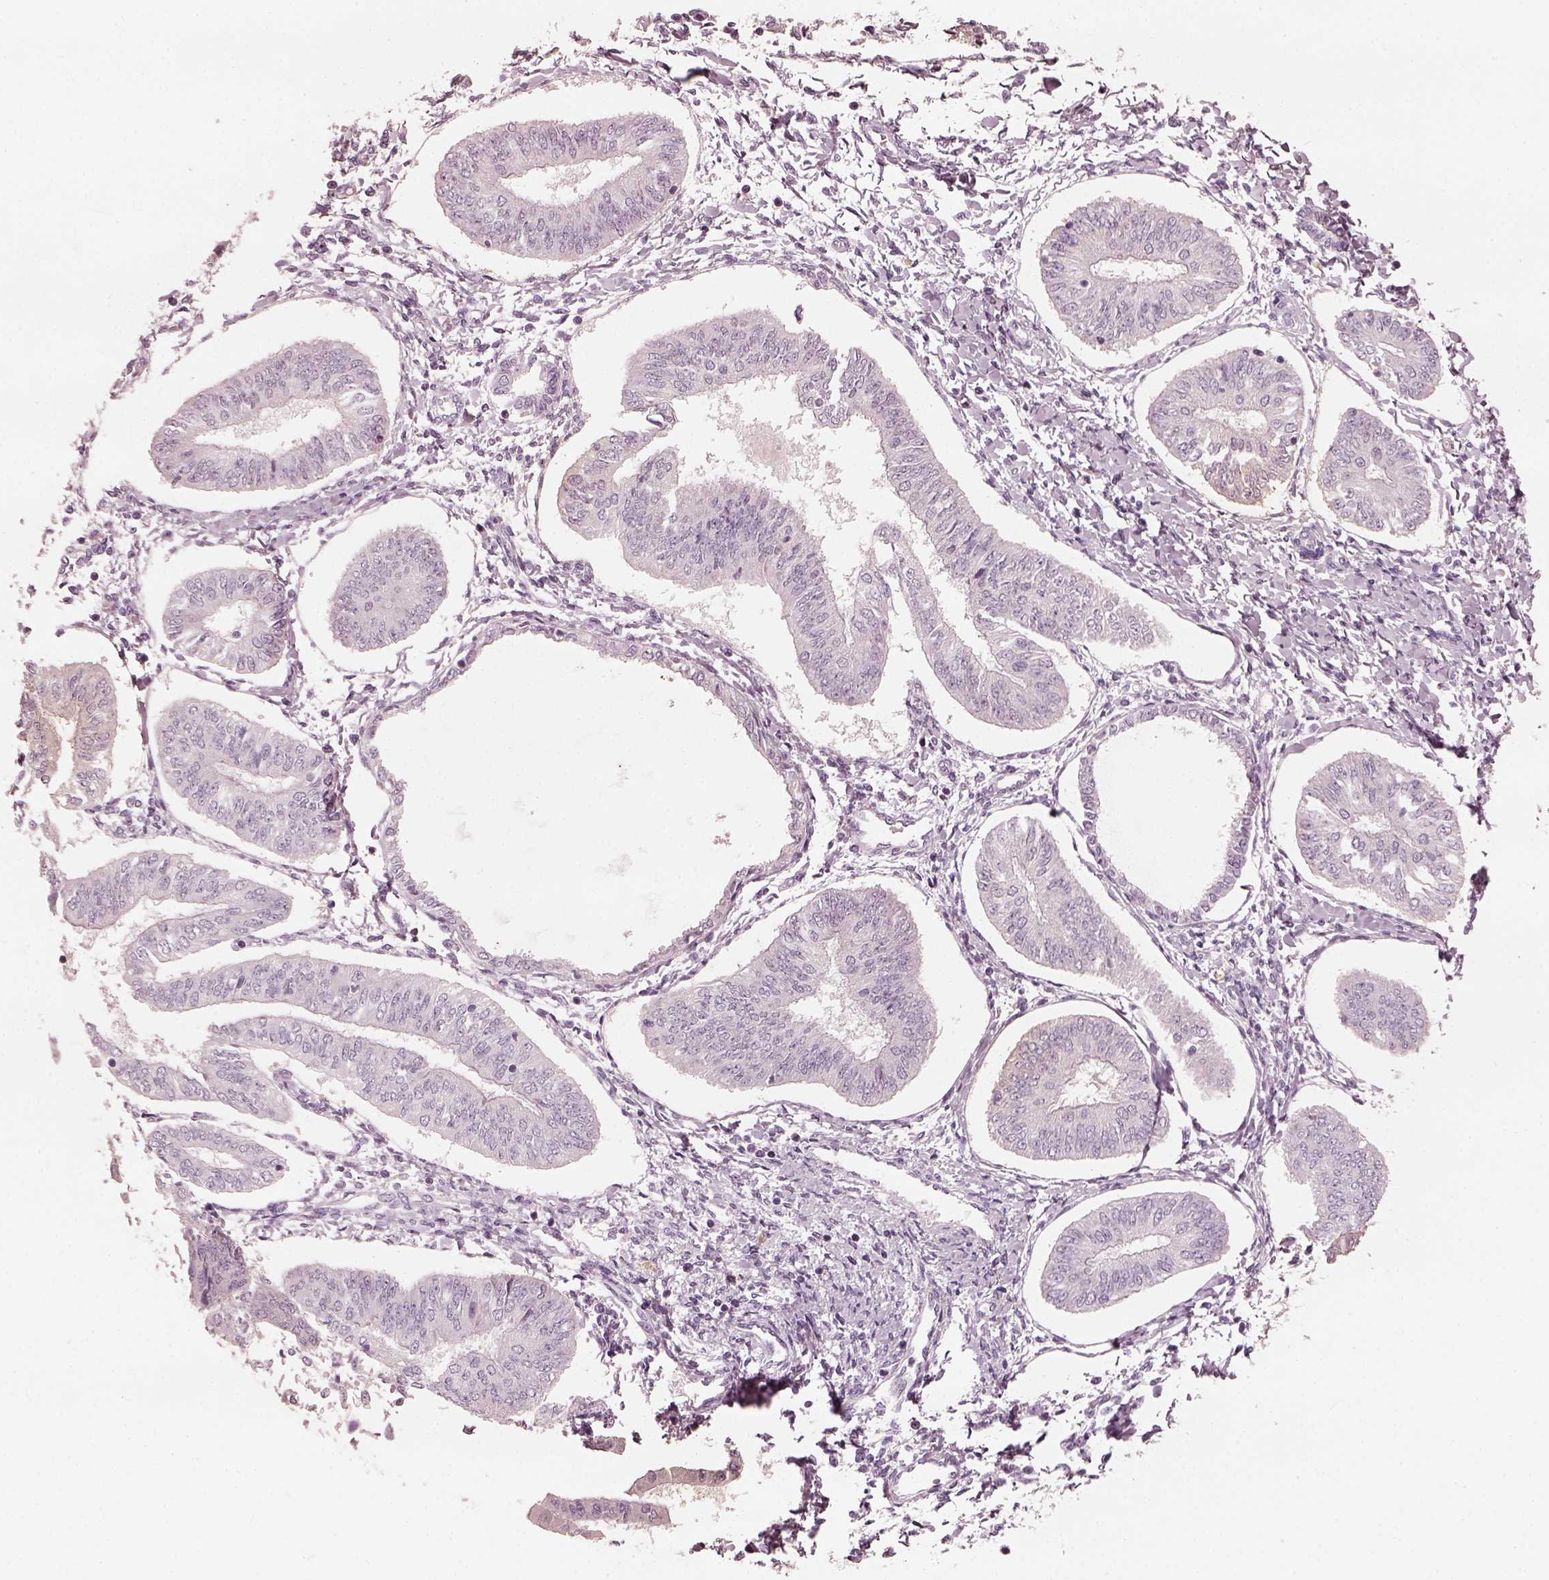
{"staining": {"intensity": "negative", "quantity": "none", "location": "none"}, "tissue": "endometrial cancer", "cell_type": "Tumor cells", "image_type": "cancer", "snomed": [{"axis": "morphology", "description": "Adenocarcinoma, NOS"}, {"axis": "topography", "description": "Endometrium"}], "caption": "Immunohistochemistry of endometrial adenocarcinoma exhibits no positivity in tumor cells. The staining is performed using DAB brown chromogen with nuclei counter-stained in using hematoxylin.", "gene": "OPTC", "patient": {"sex": "female", "age": 58}}